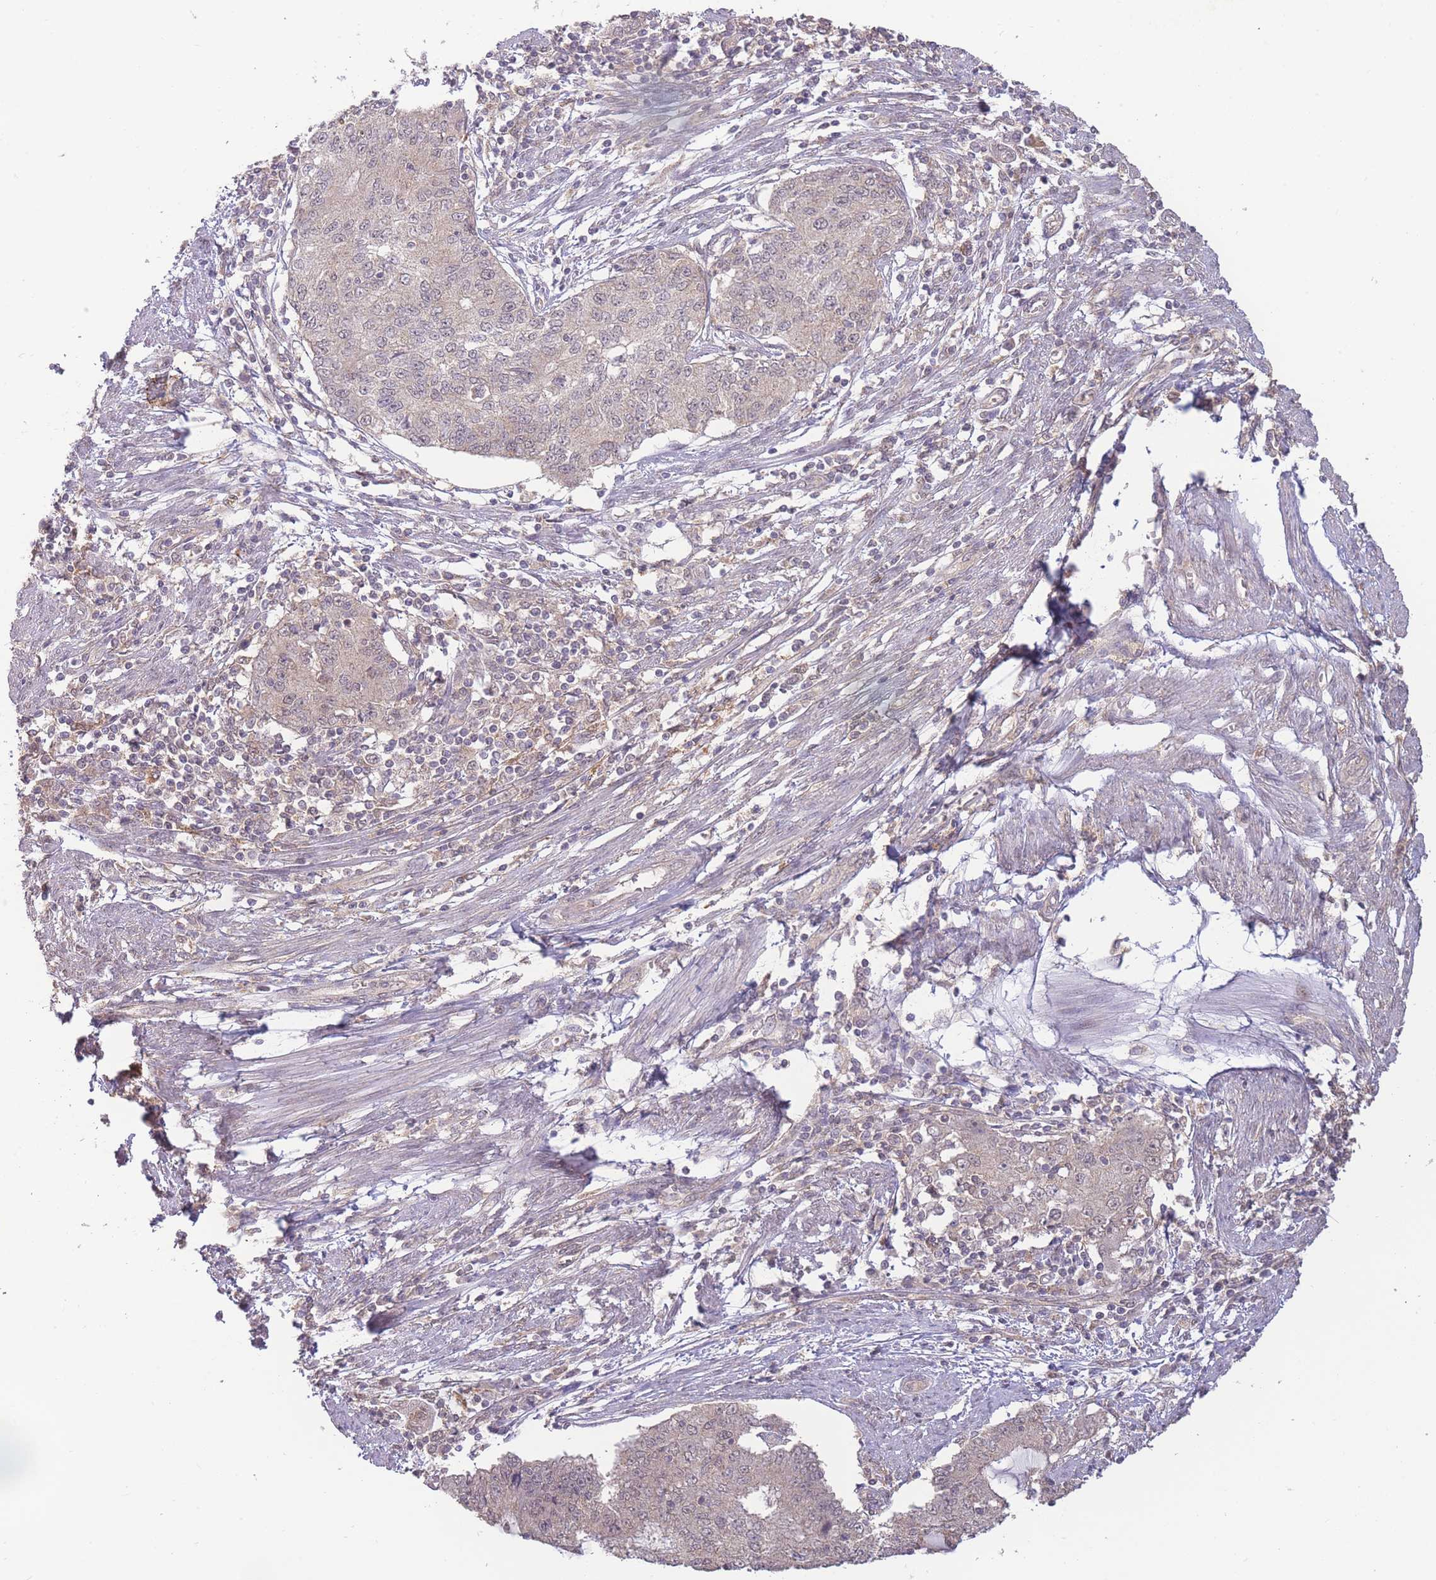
{"staining": {"intensity": "negative", "quantity": "none", "location": "none"}, "tissue": "endometrial cancer", "cell_type": "Tumor cells", "image_type": "cancer", "snomed": [{"axis": "morphology", "description": "Adenocarcinoma, NOS"}, {"axis": "topography", "description": "Endometrium"}], "caption": "DAB immunohistochemical staining of human endometrial cancer (adenocarcinoma) shows no significant positivity in tumor cells.", "gene": "RNF144B", "patient": {"sex": "female", "age": 56}}